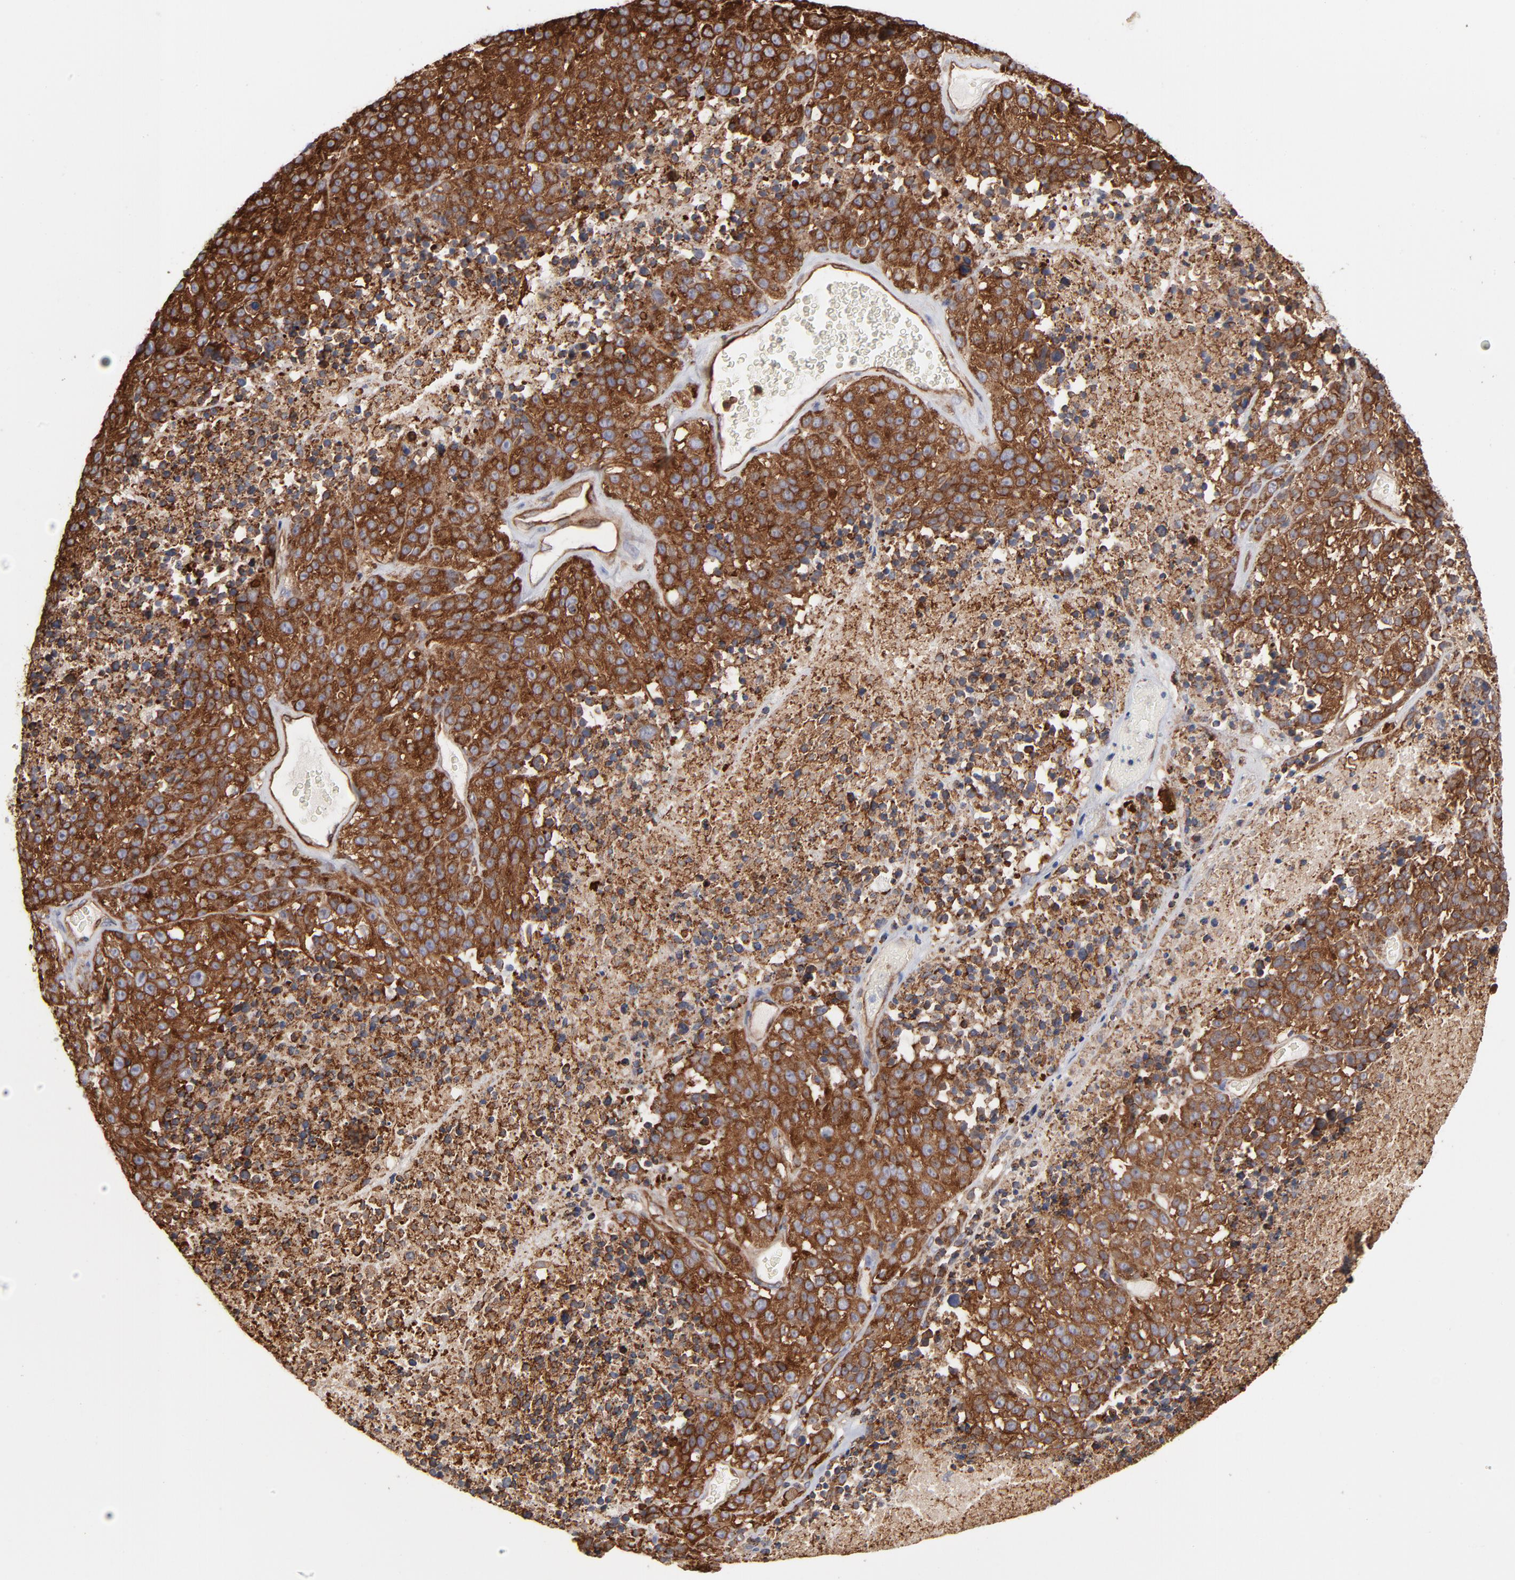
{"staining": {"intensity": "strong", "quantity": ">75%", "location": "cytoplasmic/membranous"}, "tissue": "melanoma", "cell_type": "Tumor cells", "image_type": "cancer", "snomed": [{"axis": "morphology", "description": "Malignant melanoma, Metastatic site"}, {"axis": "topography", "description": "Cerebral cortex"}], "caption": "Melanoma tissue exhibits strong cytoplasmic/membranous positivity in approximately >75% of tumor cells, visualized by immunohistochemistry. (IHC, brightfield microscopy, high magnification).", "gene": "PXN", "patient": {"sex": "female", "age": 52}}